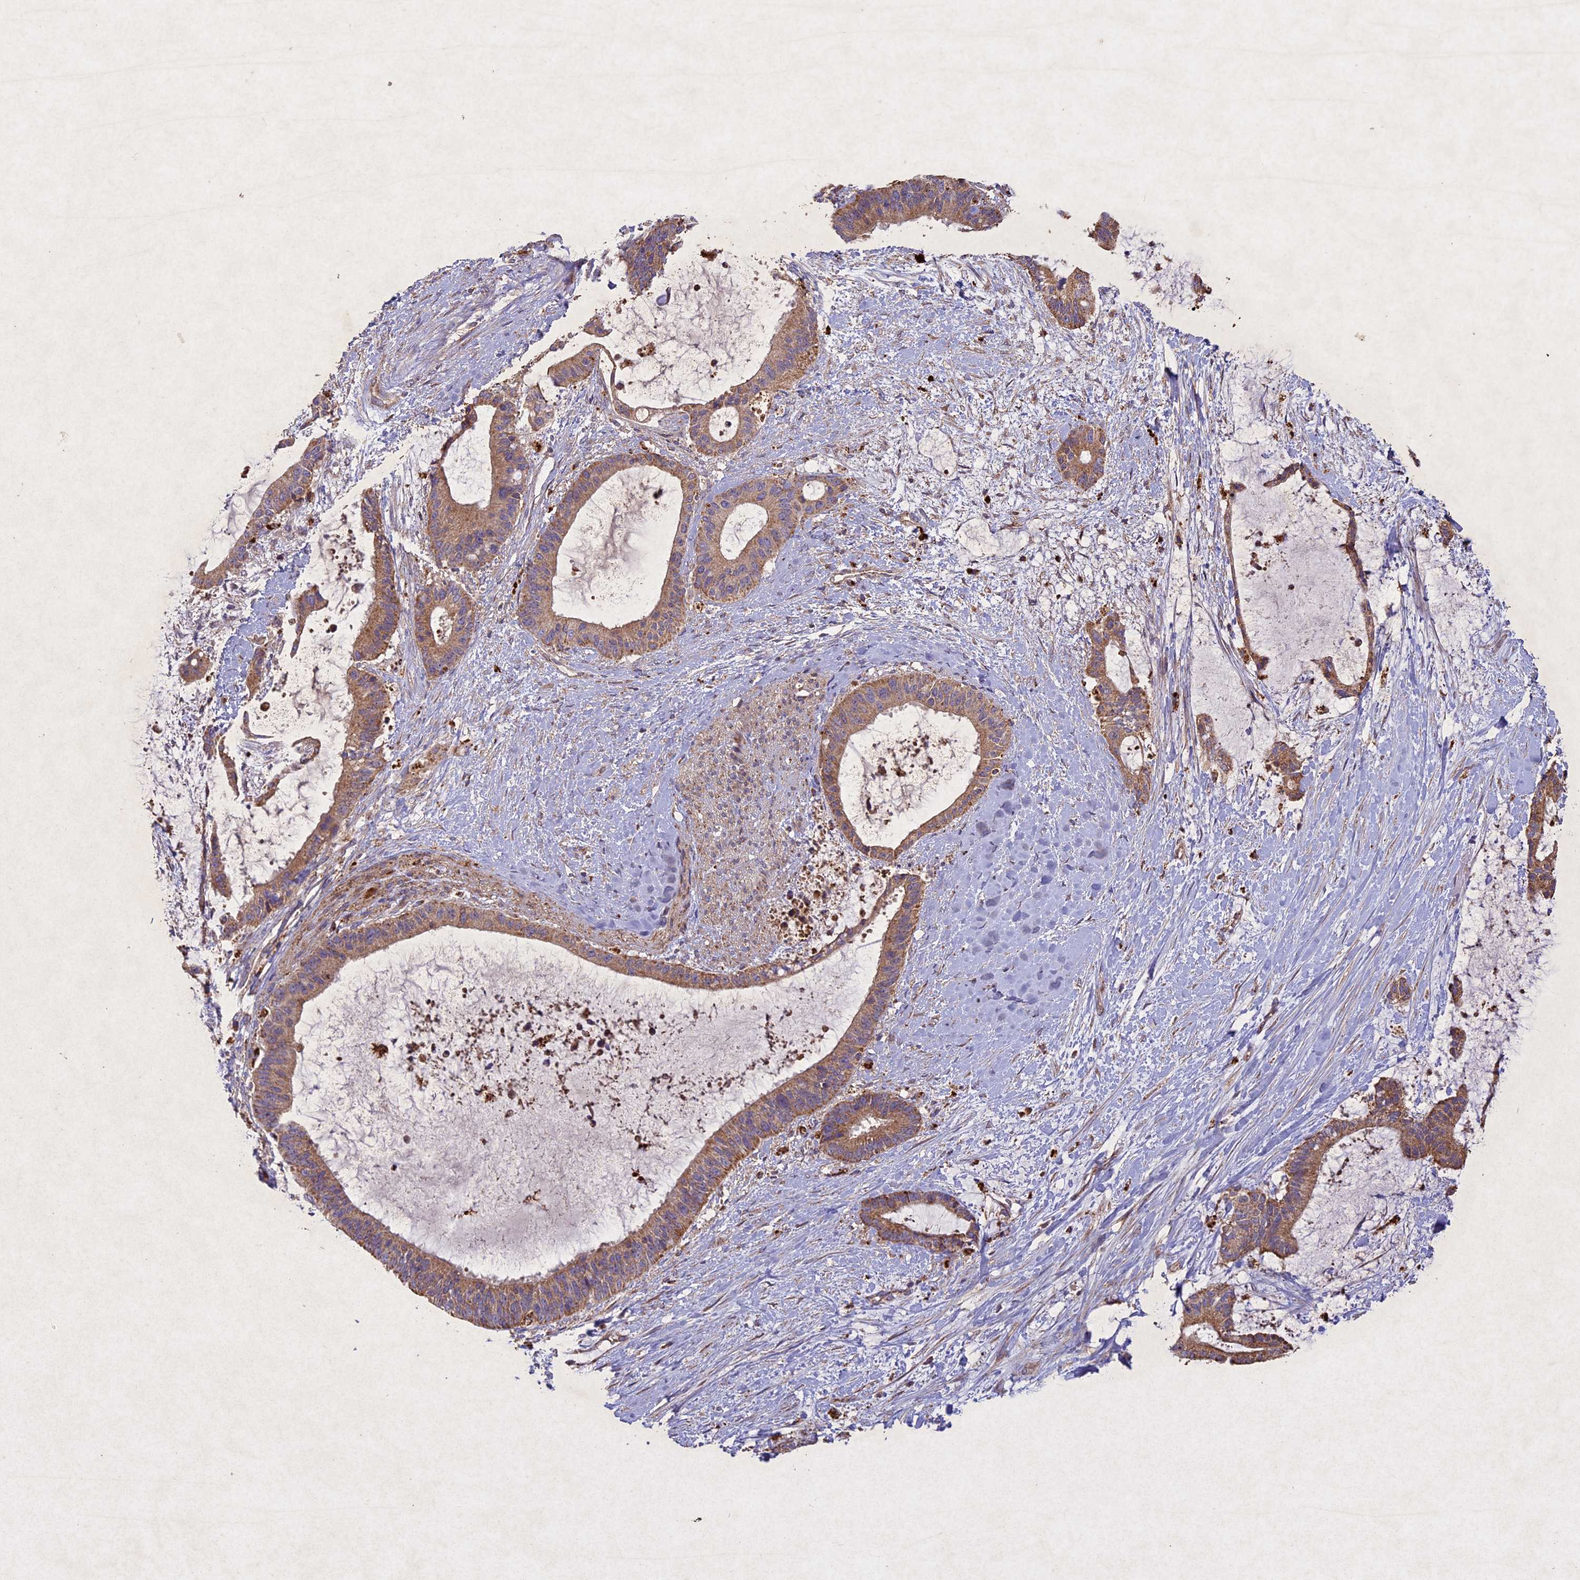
{"staining": {"intensity": "moderate", "quantity": ">75%", "location": "cytoplasmic/membranous"}, "tissue": "liver cancer", "cell_type": "Tumor cells", "image_type": "cancer", "snomed": [{"axis": "morphology", "description": "Normal tissue, NOS"}, {"axis": "morphology", "description": "Cholangiocarcinoma"}, {"axis": "topography", "description": "Liver"}, {"axis": "topography", "description": "Peripheral nerve tissue"}], "caption": "Liver cancer (cholangiocarcinoma) stained for a protein (brown) shows moderate cytoplasmic/membranous positive positivity in about >75% of tumor cells.", "gene": "CIAO2B", "patient": {"sex": "female", "age": 73}}